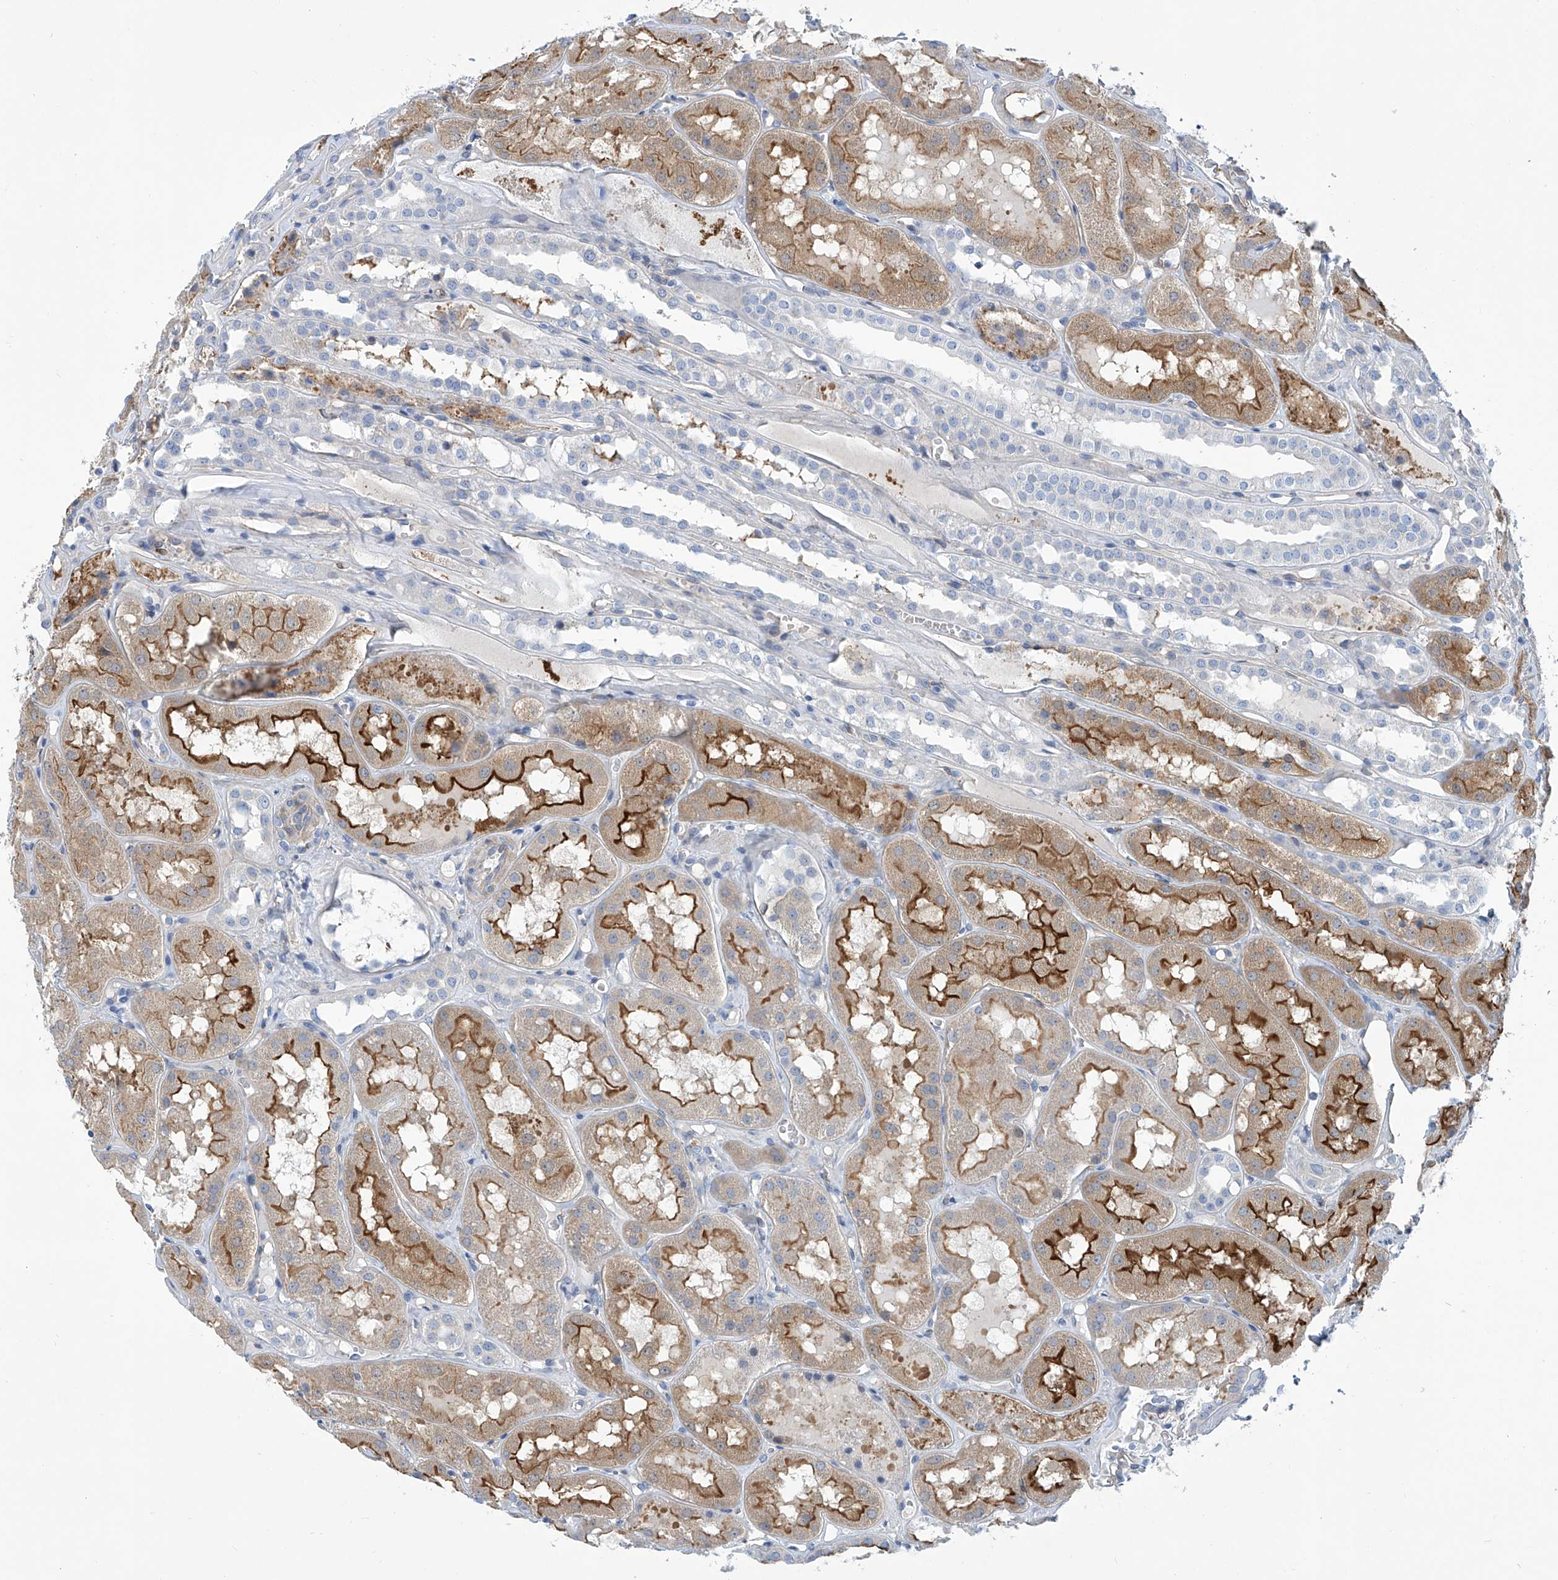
{"staining": {"intensity": "weak", "quantity": "<25%", "location": "cytoplasmic/membranous"}, "tissue": "kidney", "cell_type": "Cells in glomeruli", "image_type": "normal", "snomed": [{"axis": "morphology", "description": "Normal tissue, NOS"}, {"axis": "topography", "description": "Kidney"}], "caption": "High magnification brightfield microscopy of benign kidney stained with DAB (brown) and counterstained with hematoxylin (blue): cells in glomeruli show no significant expression.", "gene": "TNN", "patient": {"sex": "male", "age": 16}}